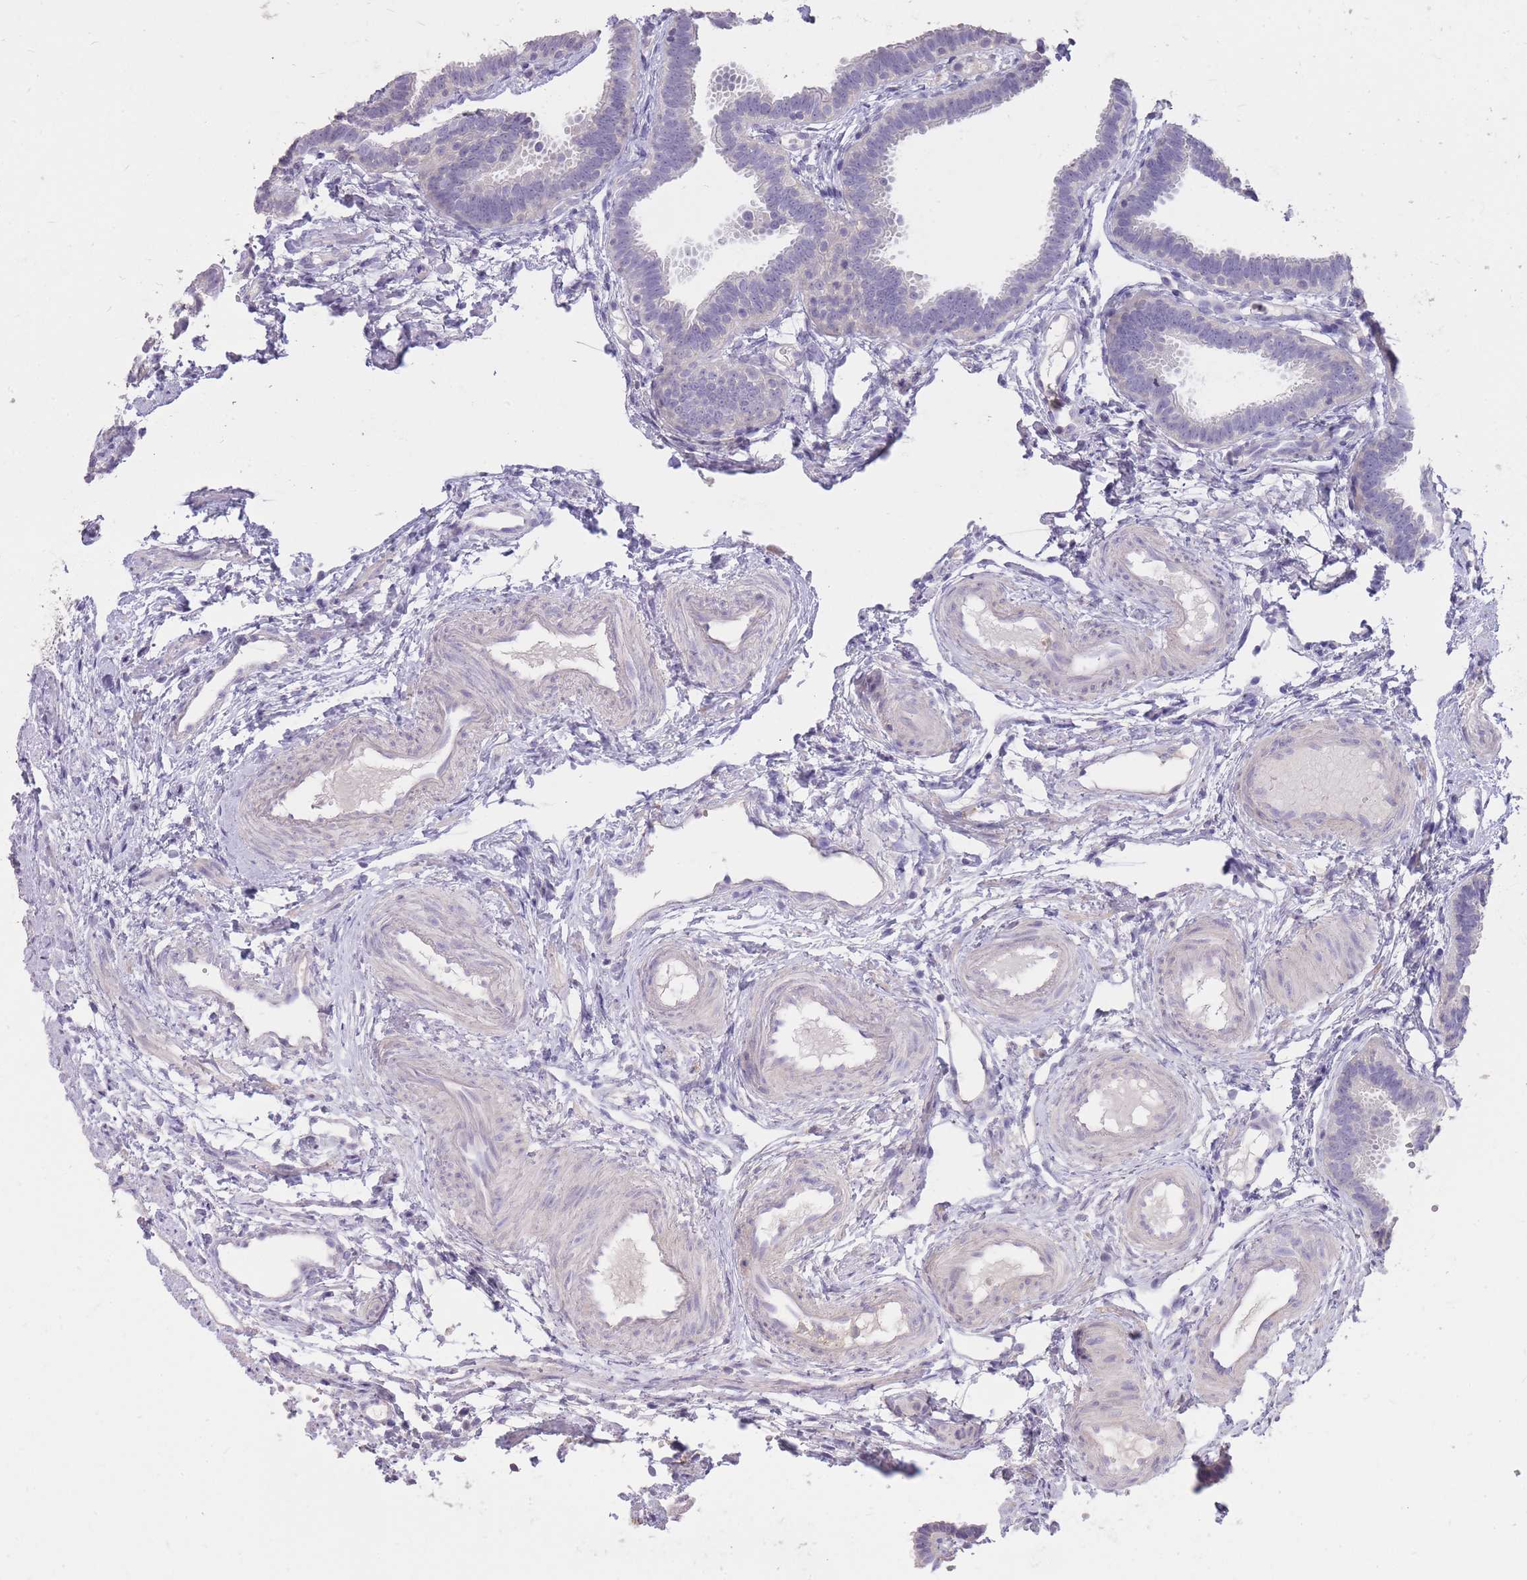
{"staining": {"intensity": "negative", "quantity": "none", "location": "none"}, "tissue": "fallopian tube", "cell_type": "Glandular cells", "image_type": "normal", "snomed": [{"axis": "morphology", "description": "Normal tissue, NOS"}, {"axis": "topography", "description": "Fallopian tube"}], "caption": "Immunohistochemistry (IHC) image of normal fallopian tube: fallopian tube stained with DAB (3,3'-diaminobenzidine) displays no significant protein positivity in glandular cells. (Stains: DAB immunohistochemistry with hematoxylin counter stain, Microscopy: brightfield microscopy at high magnification).", "gene": "FRG2B", "patient": {"sex": "female", "age": 37}}